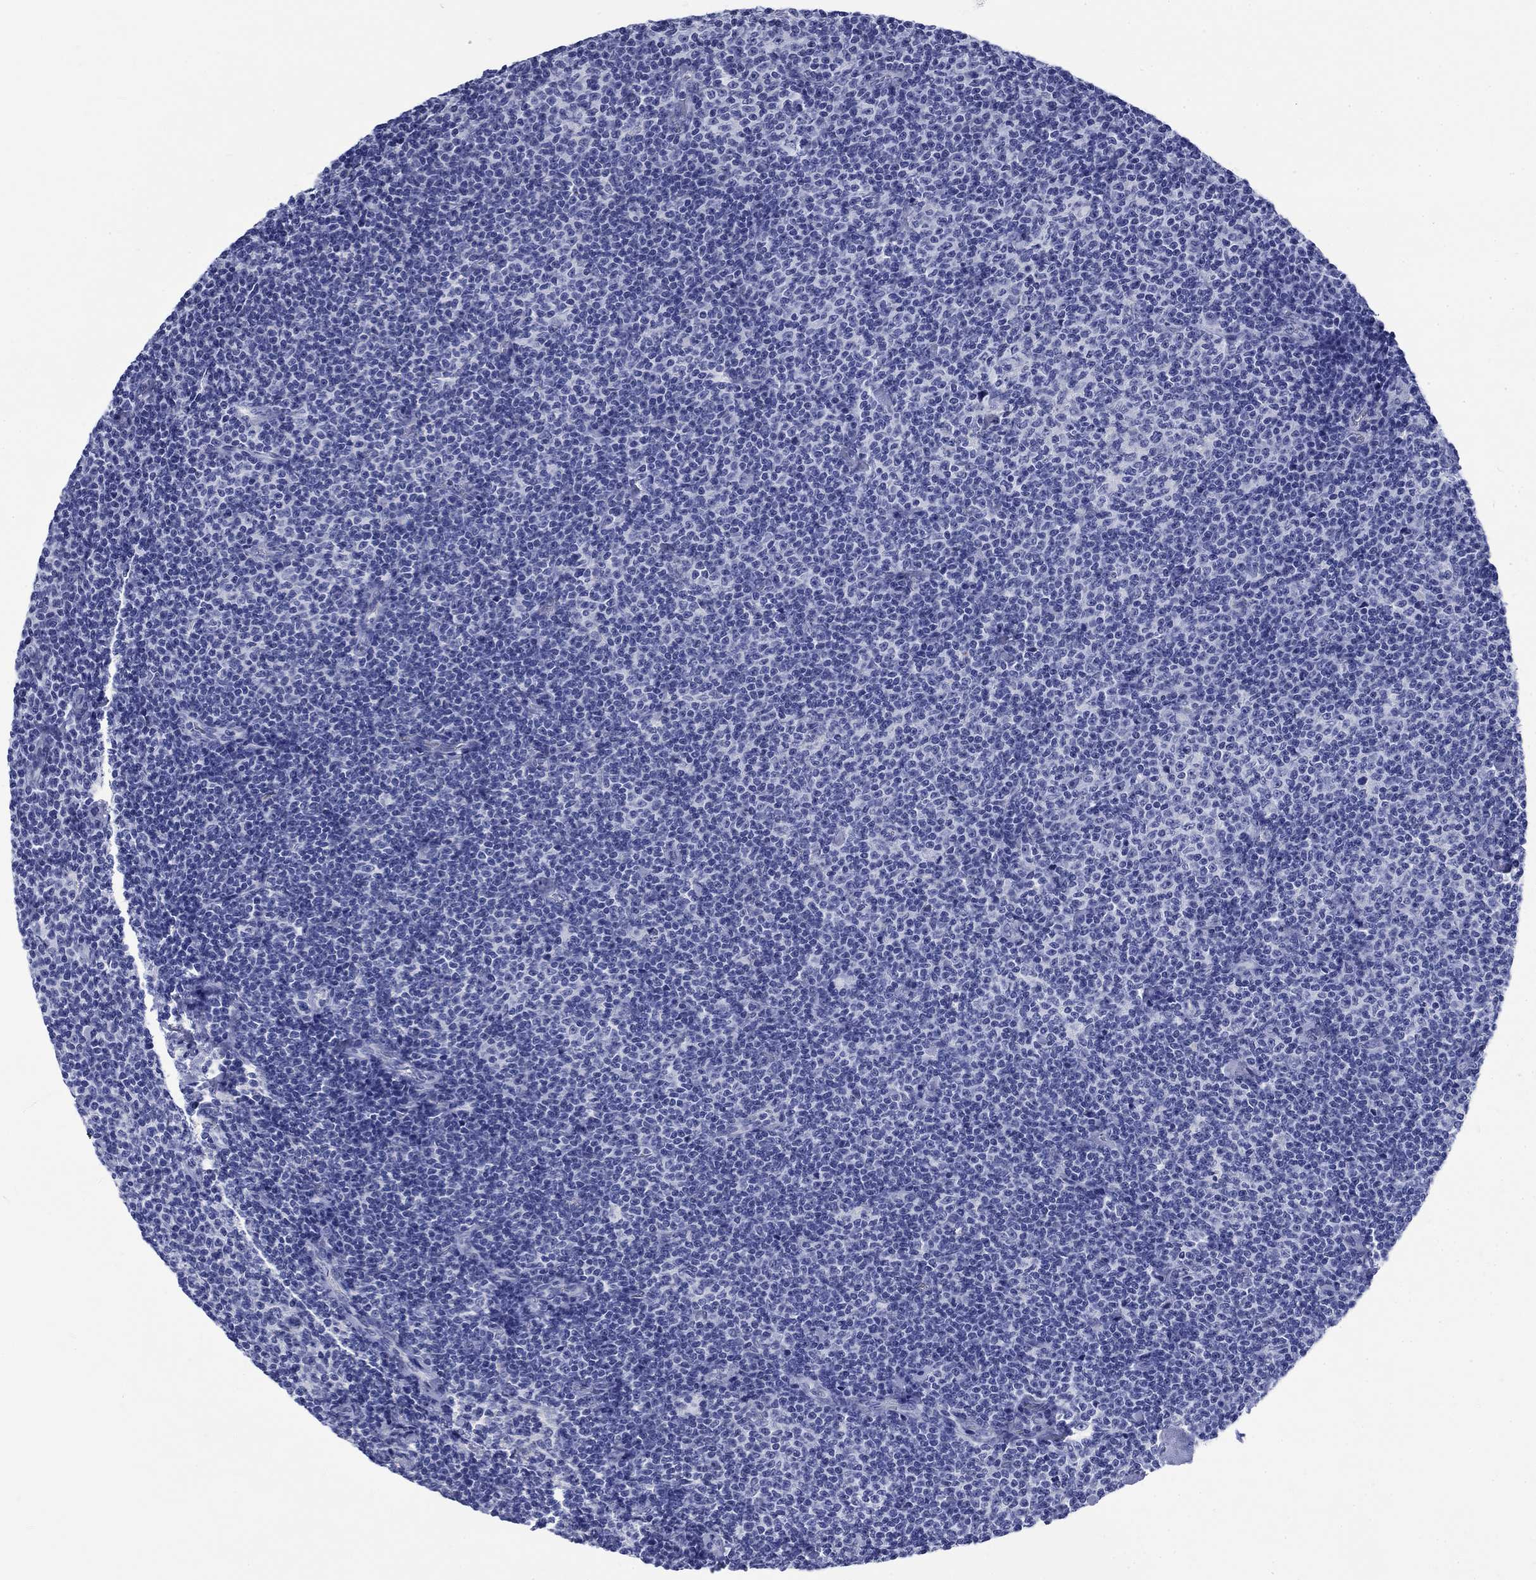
{"staining": {"intensity": "negative", "quantity": "none", "location": "none"}, "tissue": "lymphoma", "cell_type": "Tumor cells", "image_type": "cancer", "snomed": [{"axis": "morphology", "description": "Malignant lymphoma, non-Hodgkin's type, Low grade"}, {"axis": "topography", "description": "Lymph node"}], "caption": "High power microscopy image of an immunohistochemistry image of low-grade malignant lymphoma, non-Hodgkin's type, revealing no significant staining in tumor cells.", "gene": "KRT76", "patient": {"sex": "male", "age": 81}}